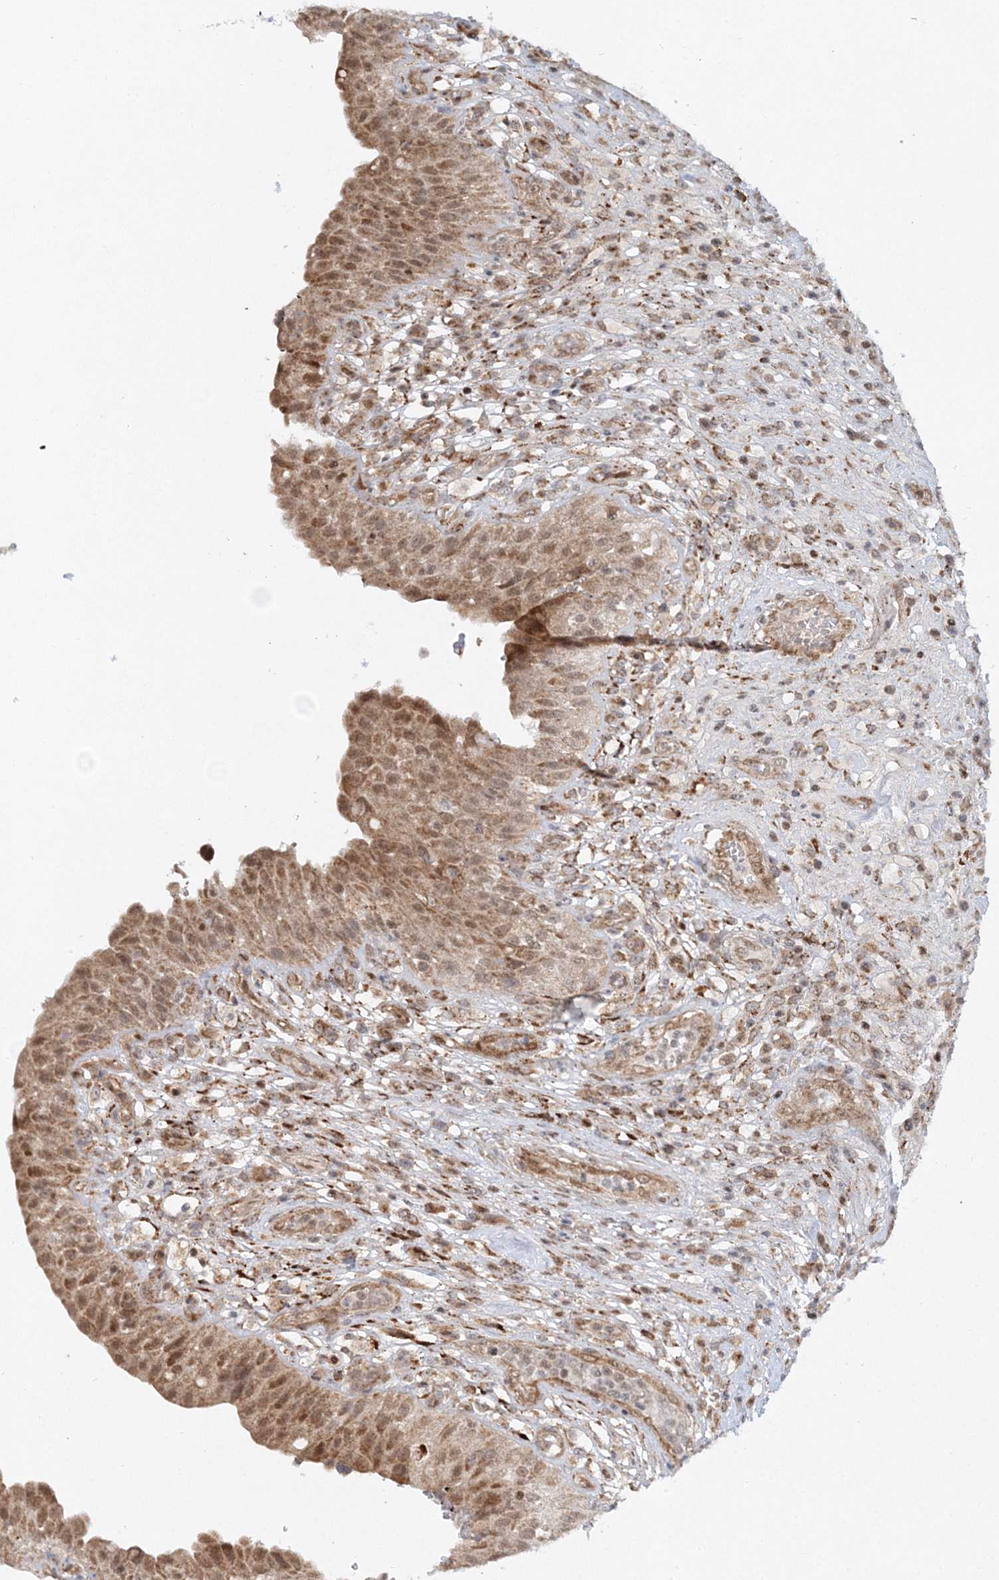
{"staining": {"intensity": "moderate", "quantity": ">75%", "location": "cytoplasmic/membranous,nuclear"}, "tissue": "urinary bladder", "cell_type": "Urothelial cells", "image_type": "normal", "snomed": [{"axis": "morphology", "description": "Normal tissue, NOS"}, {"axis": "topography", "description": "Urinary bladder"}], "caption": "Protein positivity by immunohistochemistry exhibits moderate cytoplasmic/membranous,nuclear expression in approximately >75% of urothelial cells in normal urinary bladder.", "gene": "RAB11FIP2", "patient": {"sex": "female", "age": 62}}